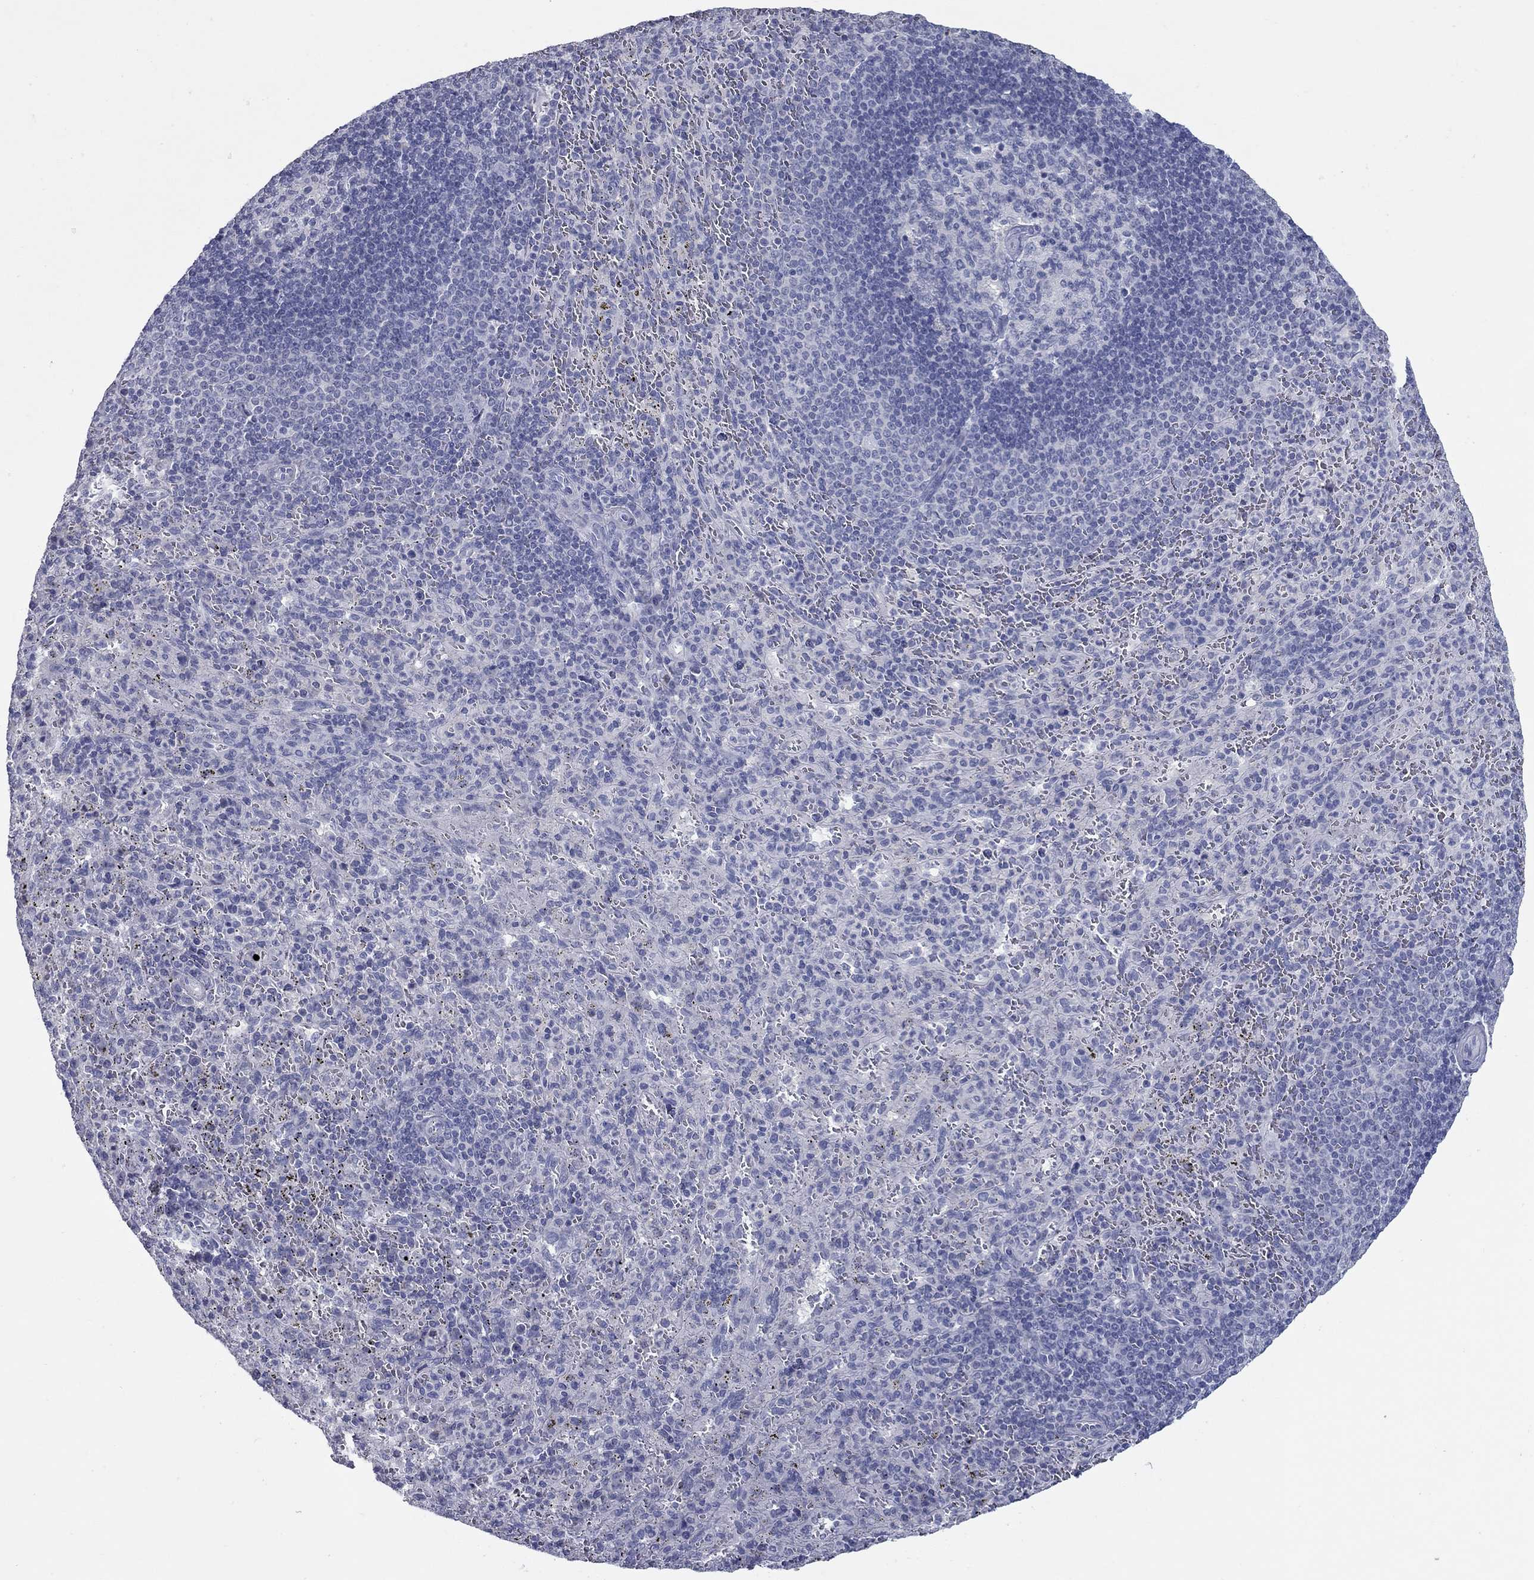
{"staining": {"intensity": "negative", "quantity": "none", "location": "none"}, "tissue": "spleen", "cell_type": "Cells in red pulp", "image_type": "normal", "snomed": [{"axis": "morphology", "description": "Normal tissue, NOS"}, {"axis": "topography", "description": "Spleen"}], "caption": "A high-resolution micrograph shows immunohistochemistry staining of normal spleen, which exhibits no significant positivity in cells in red pulp.", "gene": "KIRREL2", "patient": {"sex": "male", "age": 57}}